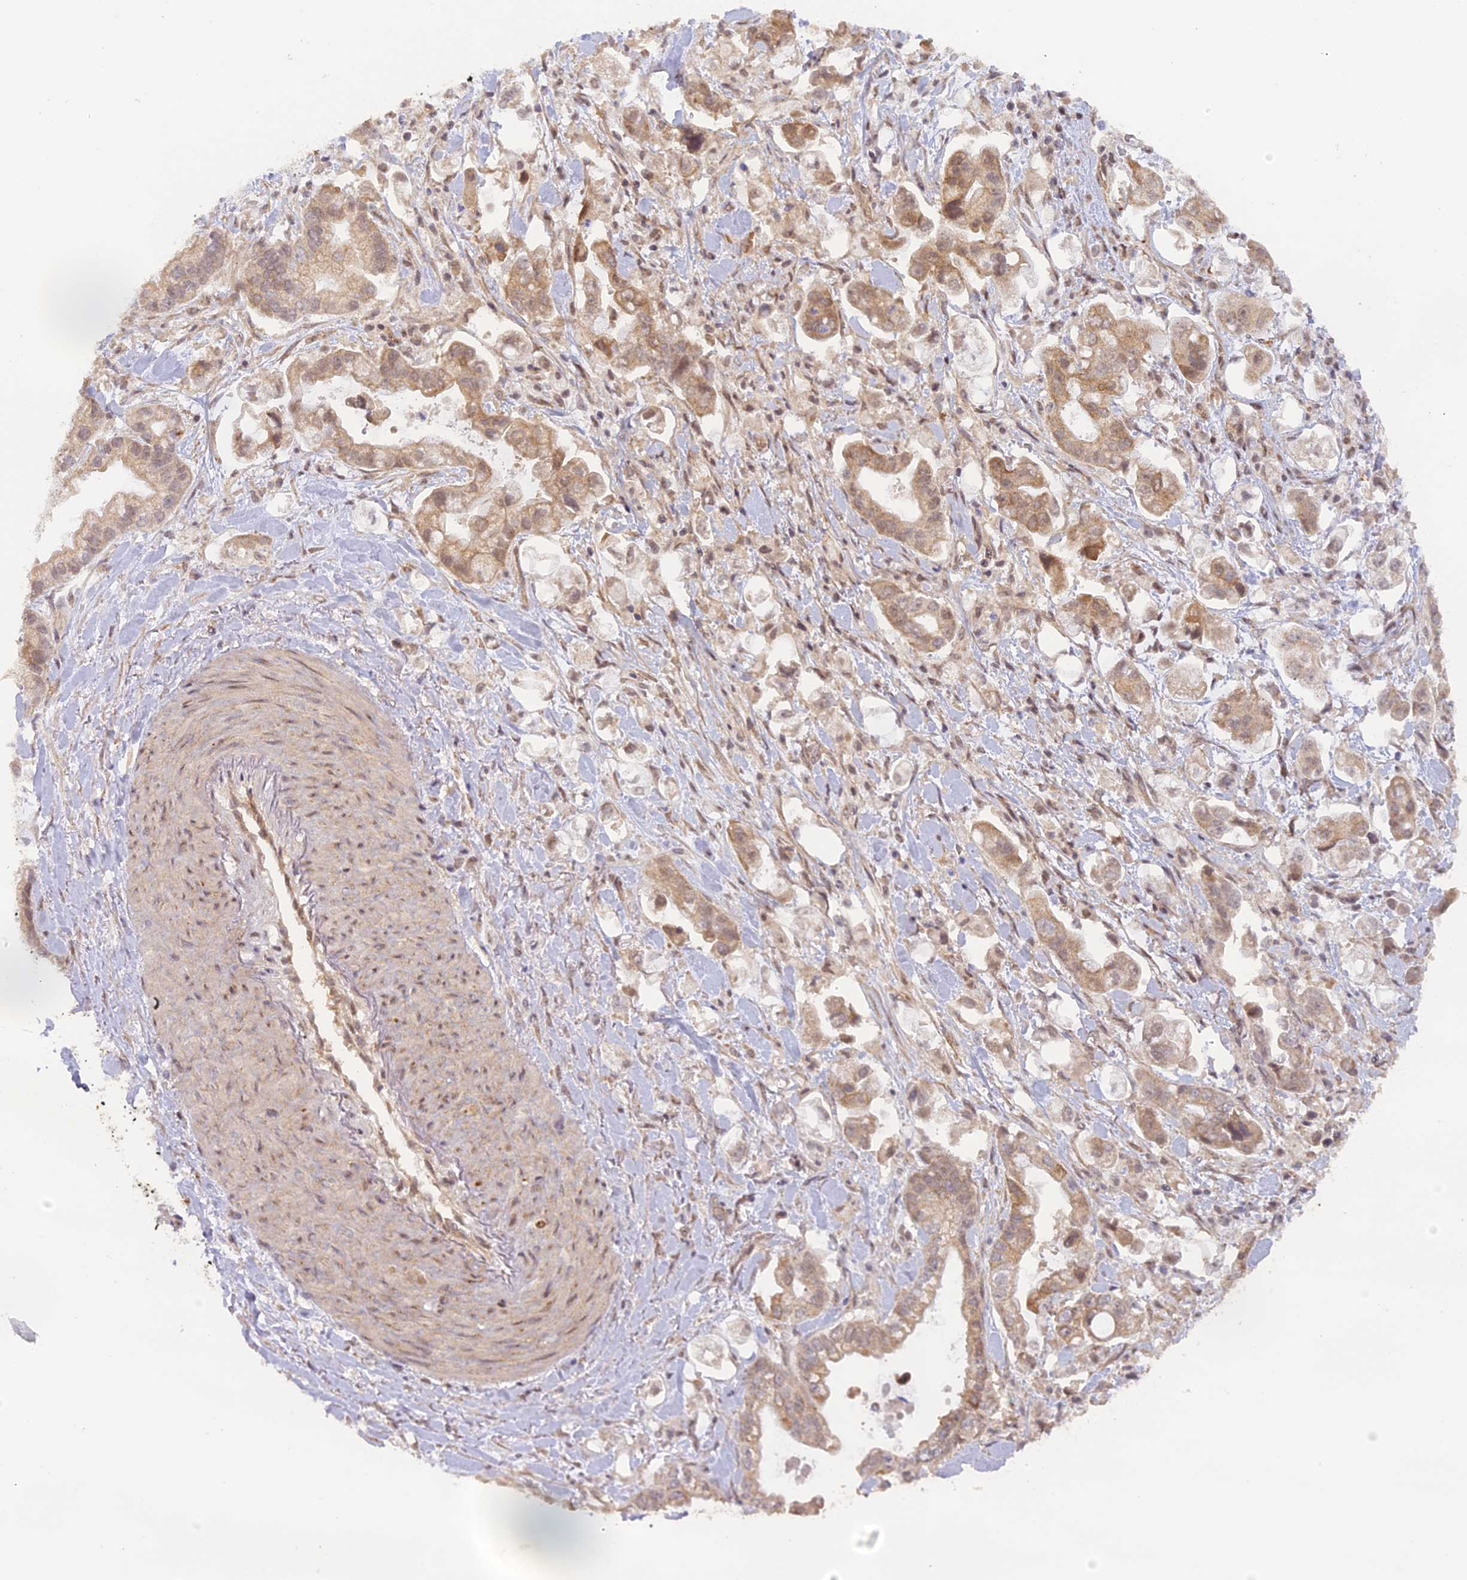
{"staining": {"intensity": "weak", "quantity": ">75%", "location": "cytoplasmic/membranous"}, "tissue": "stomach cancer", "cell_type": "Tumor cells", "image_type": "cancer", "snomed": [{"axis": "morphology", "description": "Adenocarcinoma, NOS"}, {"axis": "topography", "description": "Stomach"}], "caption": "Tumor cells reveal low levels of weak cytoplasmic/membranous expression in about >75% of cells in human adenocarcinoma (stomach).", "gene": "MYBL2", "patient": {"sex": "male", "age": 62}}